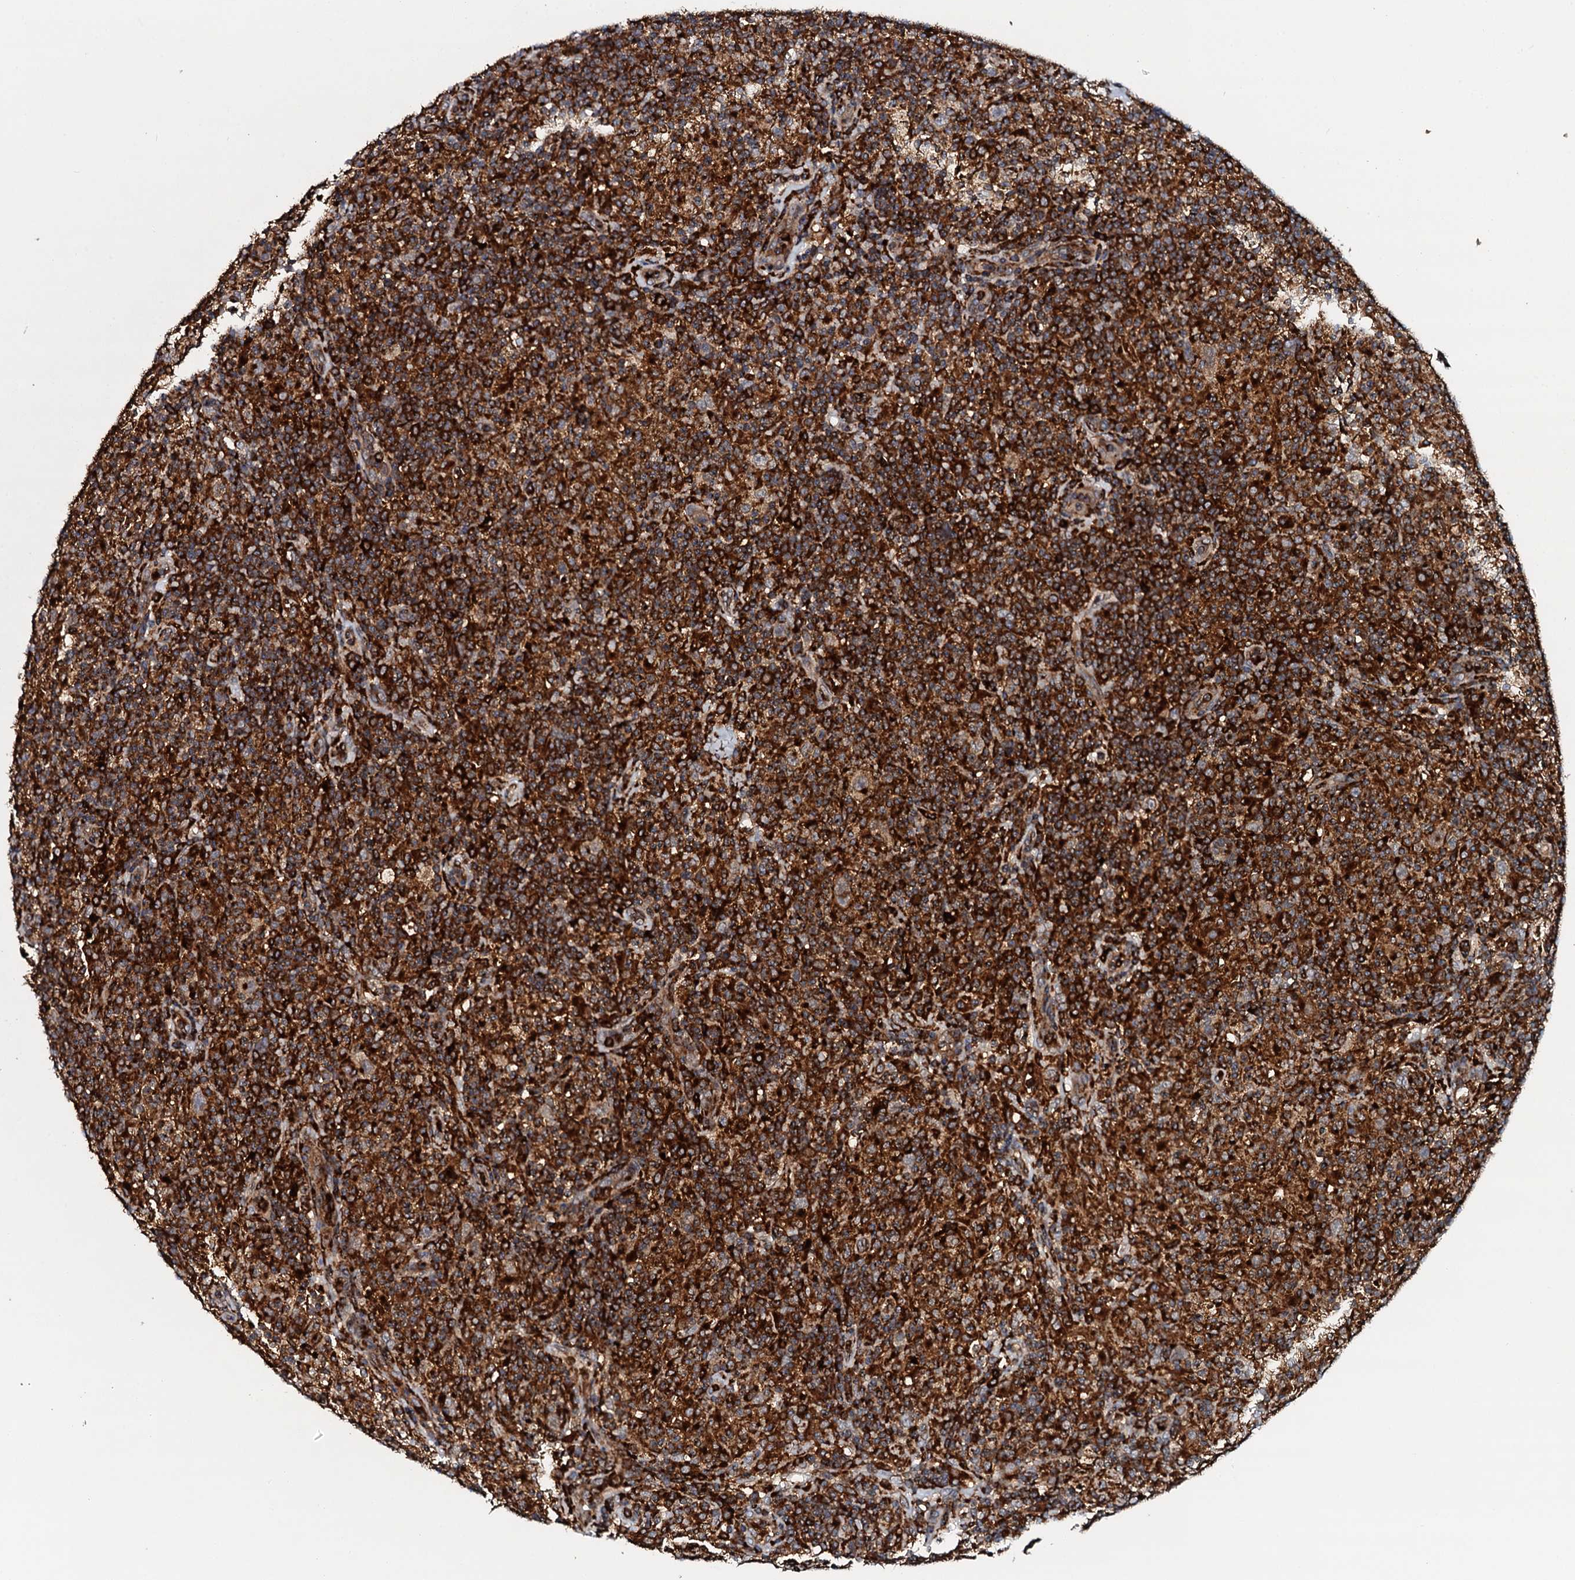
{"staining": {"intensity": "weak", "quantity": ">75%", "location": "cytoplasmic/membranous"}, "tissue": "lymphoma", "cell_type": "Tumor cells", "image_type": "cancer", "snomed": [{"axis": "morphology", "description": "Hodgkin's disease, NOS"}, {"axis": "topography", "description": "Lymph node"}], "caption": "Immunohistochemistry (IHC) photomicrograph of lymphoma stained for a protein (brown), which exhibits low levels of weak cytoplasmic/membranous expression in about >75% of tumor cells.", "gene": "VAMP8", "patient": {"sex": "male", "age": 70}}